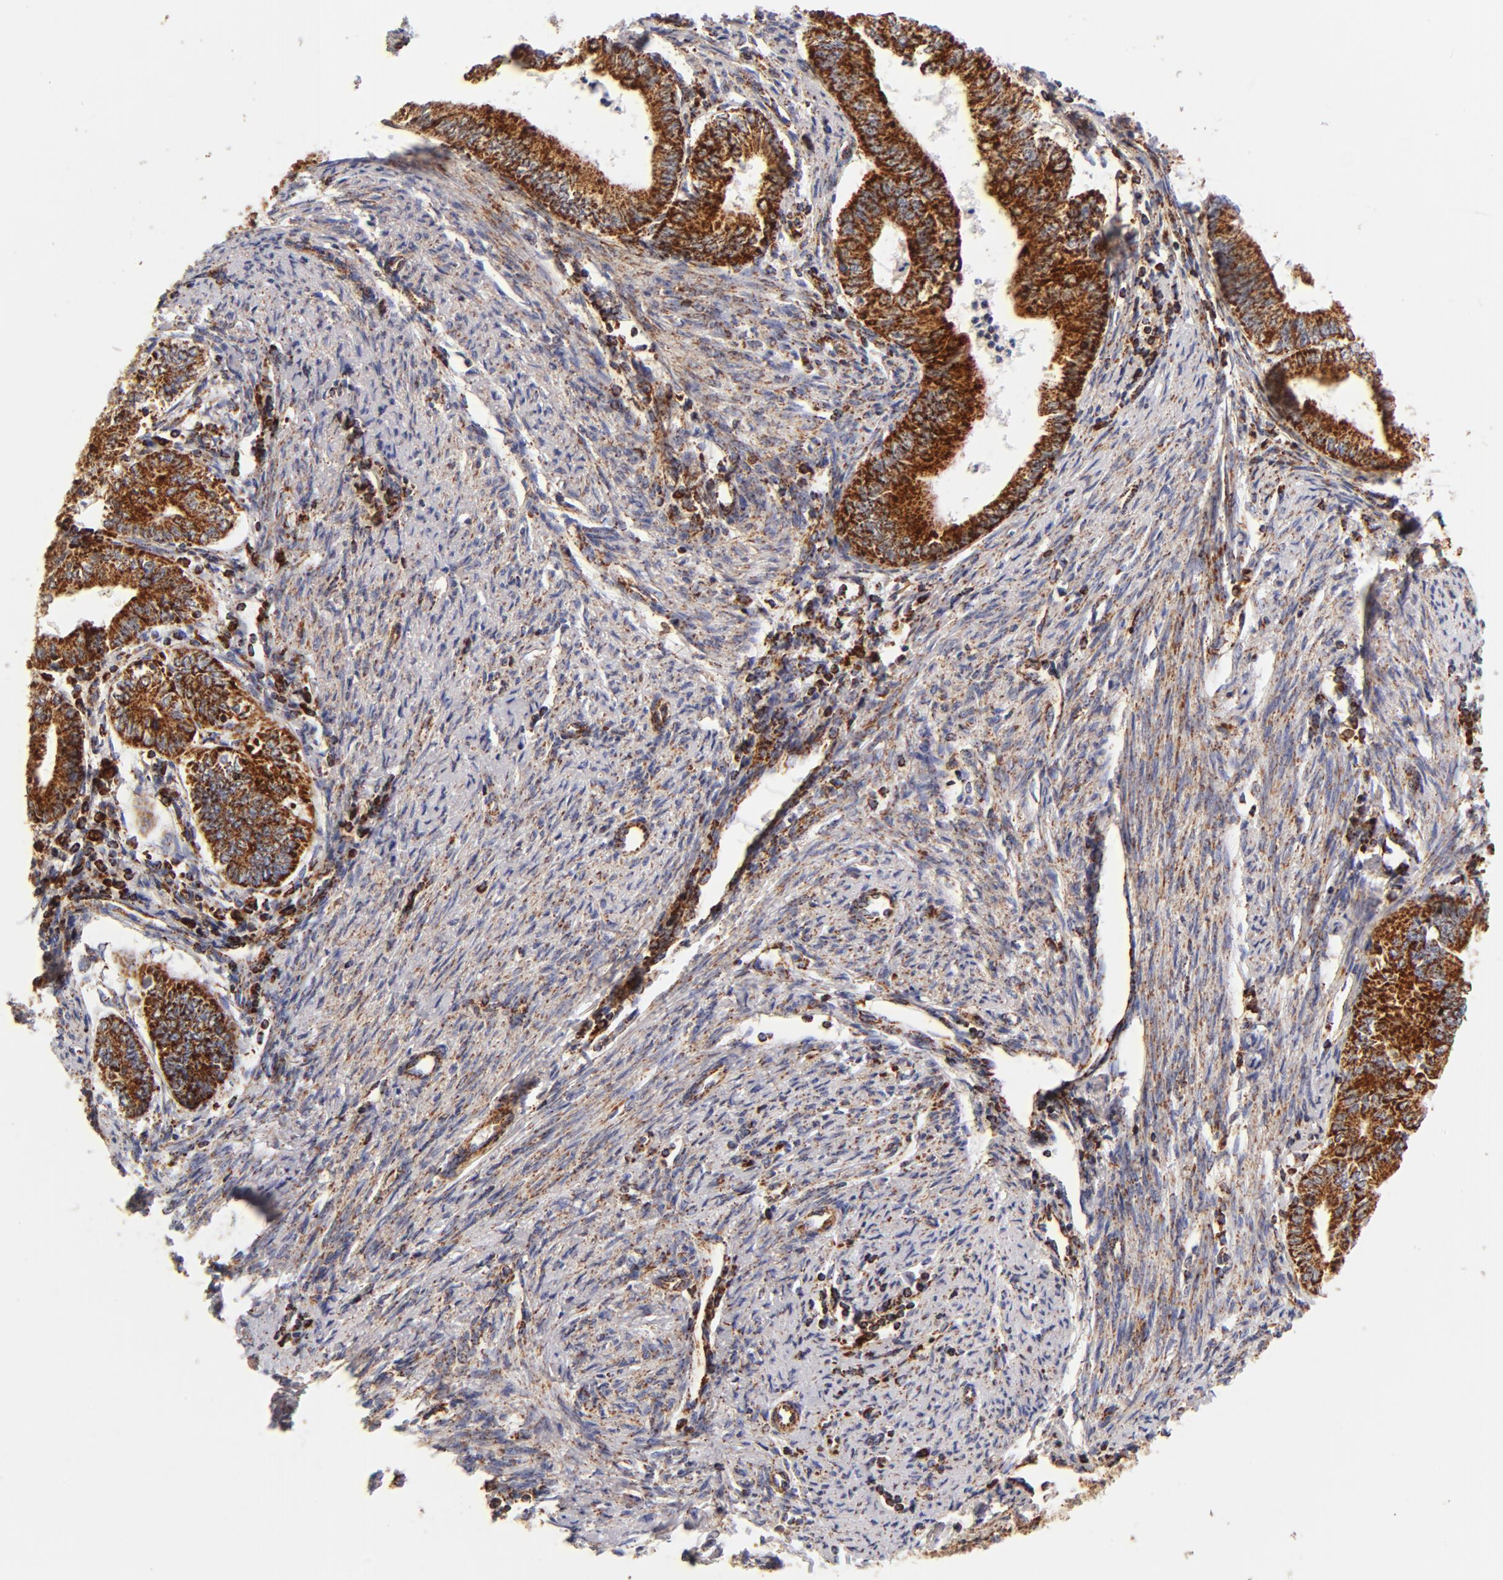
{"staining": {"intensity": "strong", "quantity": ">75%", "location": "cytoplasmic/membranous"}, "tissue": "endometrial cancer", "cell_type": "Tumor cells", "image_type": "cancer", "snomed": [{"axis": "morphology", "description": "Adenocarcinoma, NOS"}, {"axis": "topography", "description": "Endometrium"}], "caption": "Endometrial cancer stained with immunohistochemistry (IHC) exhibits strong cytoplasmic/membranous positivity in approximately >75% of tumor cells. (brown staining indicates protein expression, while blue staining denotes nuclei).", "gene": "ECHS1", "patient": {"sex": "female", "age": 66}}